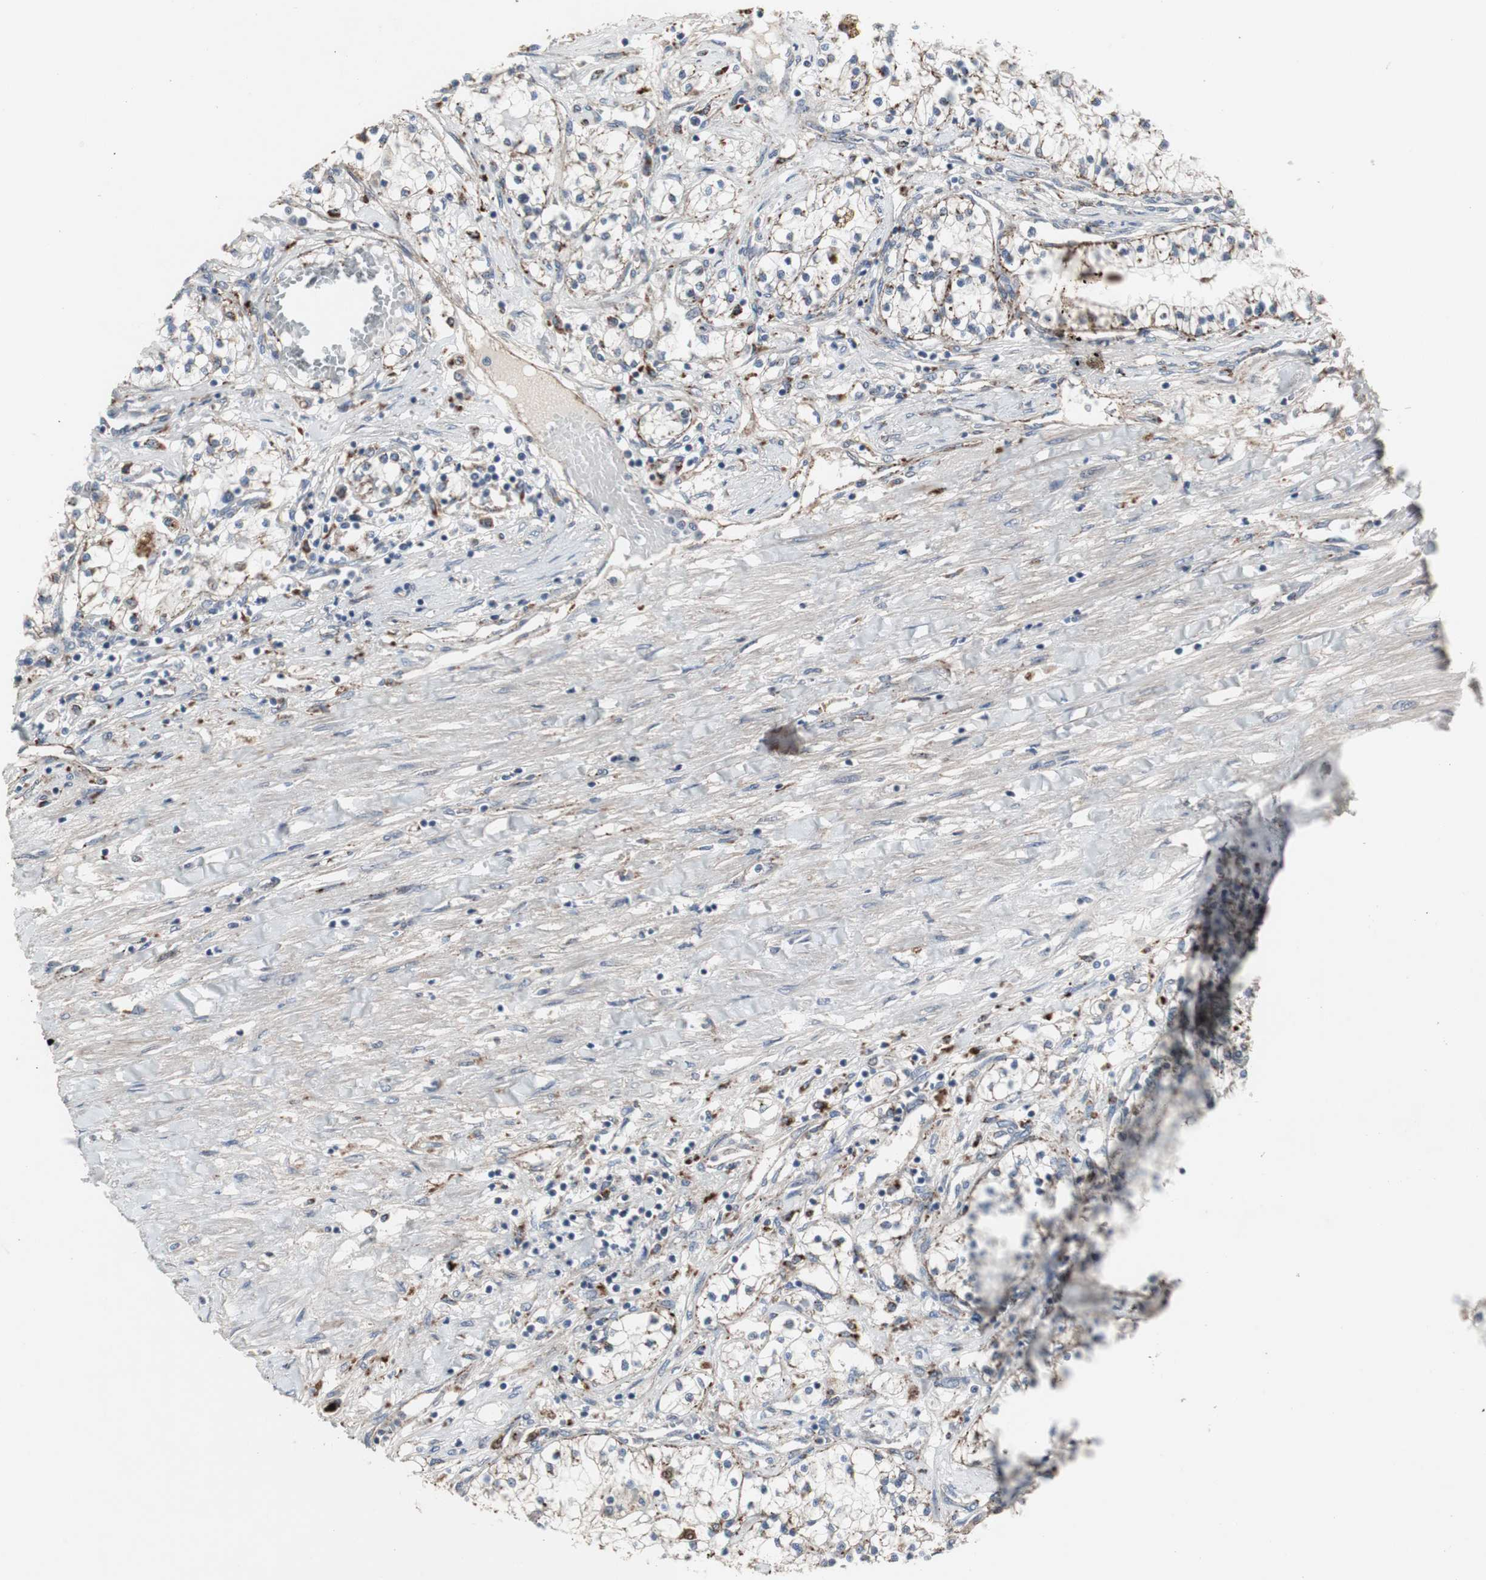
{"staining": {"intensity": "strong", "quantity": "25%-75%", "location": "cytoplasmic/membranous"}, "tissue": "renal cancer", "cell_type": "Tumor cells", "image_type": "cancer", "snomed": [{"axis": "morphology", "description": "Adenocarcinoma, NOS"}, {"axis": "topography", "description": "Kidney"}], "caption": "Human renal cancer stained with a protein marker shows strong staining in tumor cells.", "gene": "GBA1", "patient": {"sex": "male", "age": 68}}